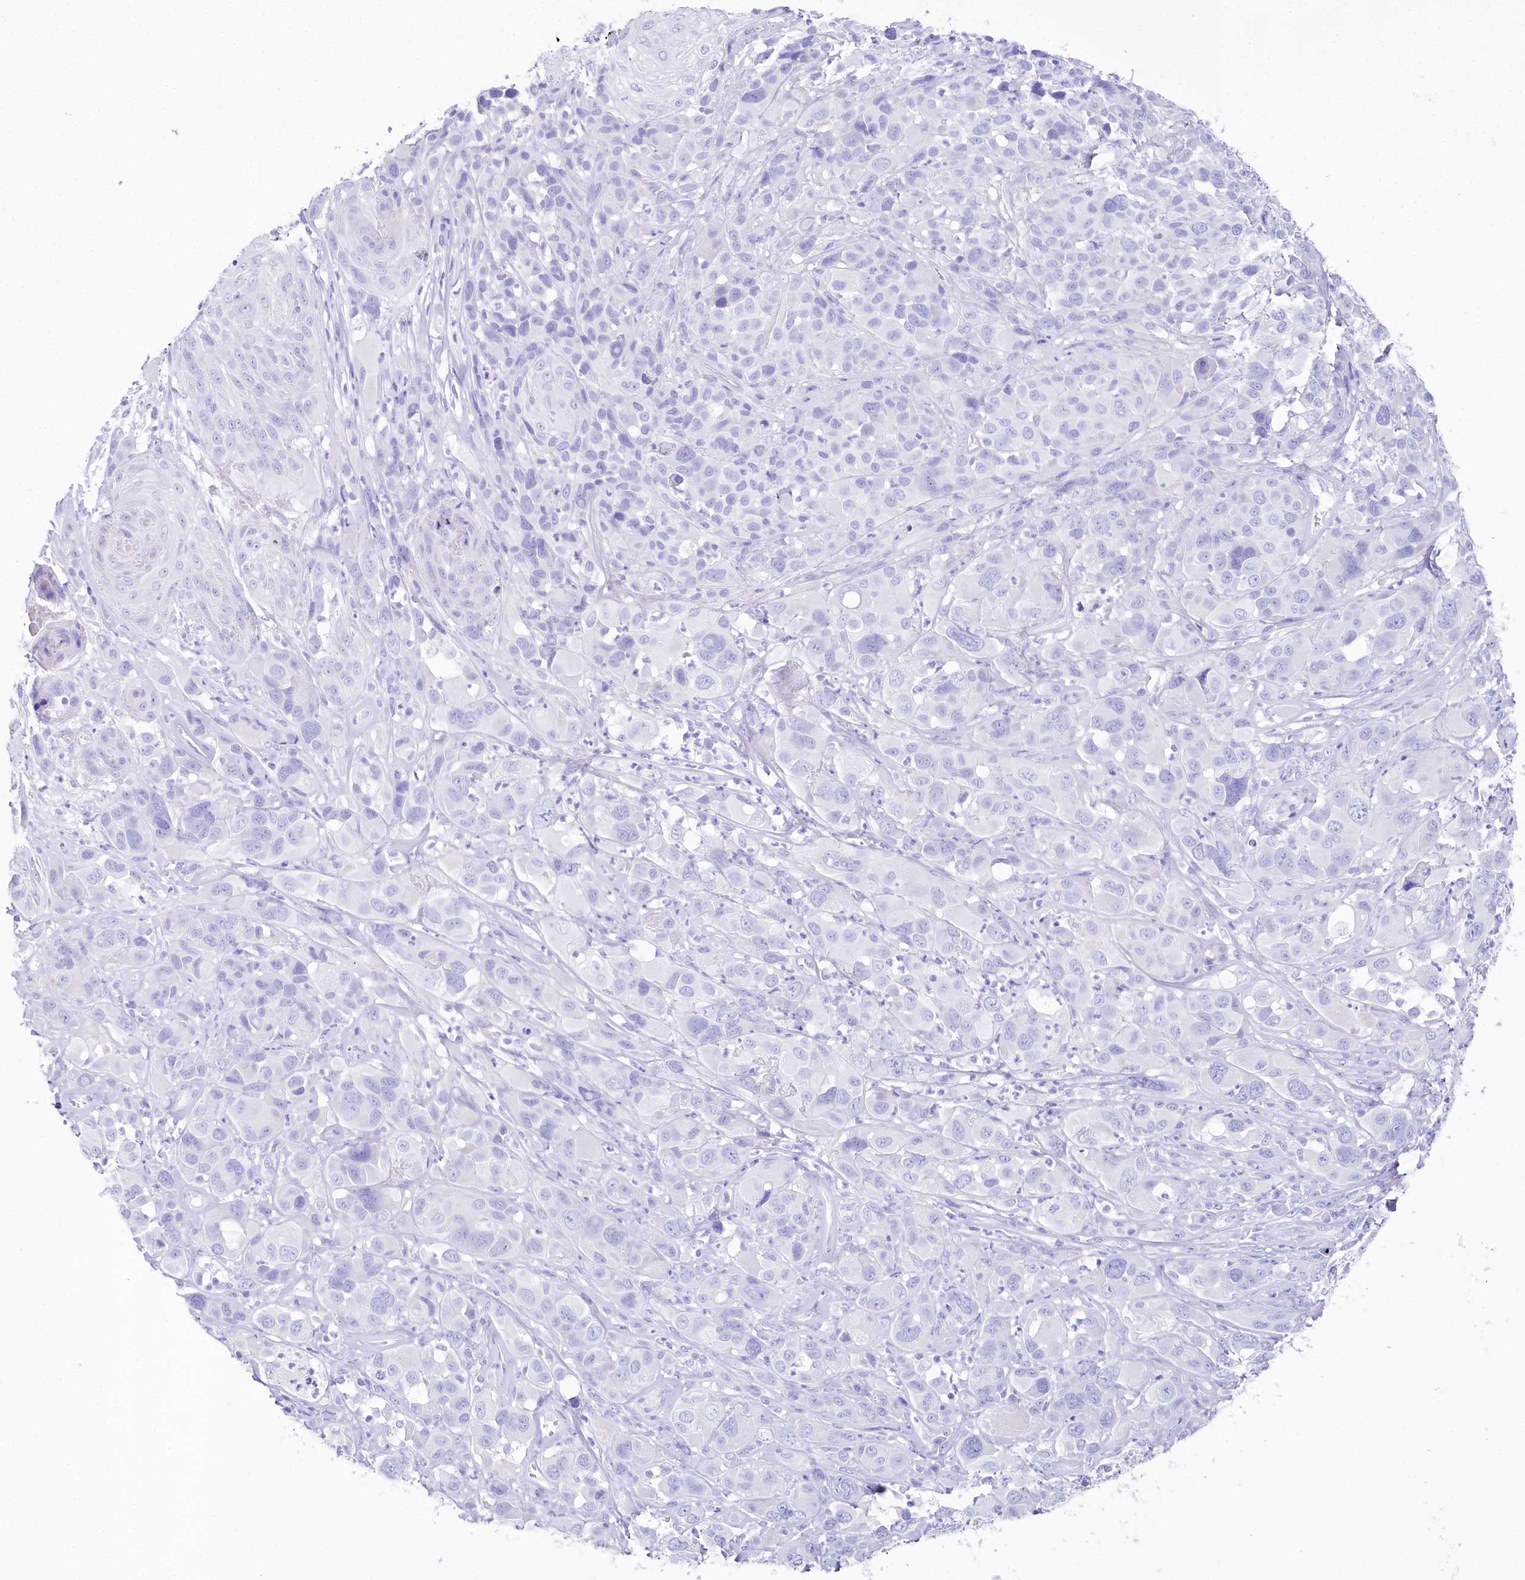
{"staining": {"intensity": "negative", "quantity": "none", "location": "none"}, "tissue": "melanoma", "cell_type": "Tumor cells", "image_type": "cancer", "snomed": [{"axis": "morphology", "description": "Malignant melanoma, NOS"}, {"axis": "topography", "description": "Skin of trunk"}], "caption": "DAB (3,3'-diaminobenzidine) immunohistochemical staining of human malignant melanoma shows no significant expression in tumor cells.", "gene": "CSN3", "patient": {"sex": "male", "age": 71}}